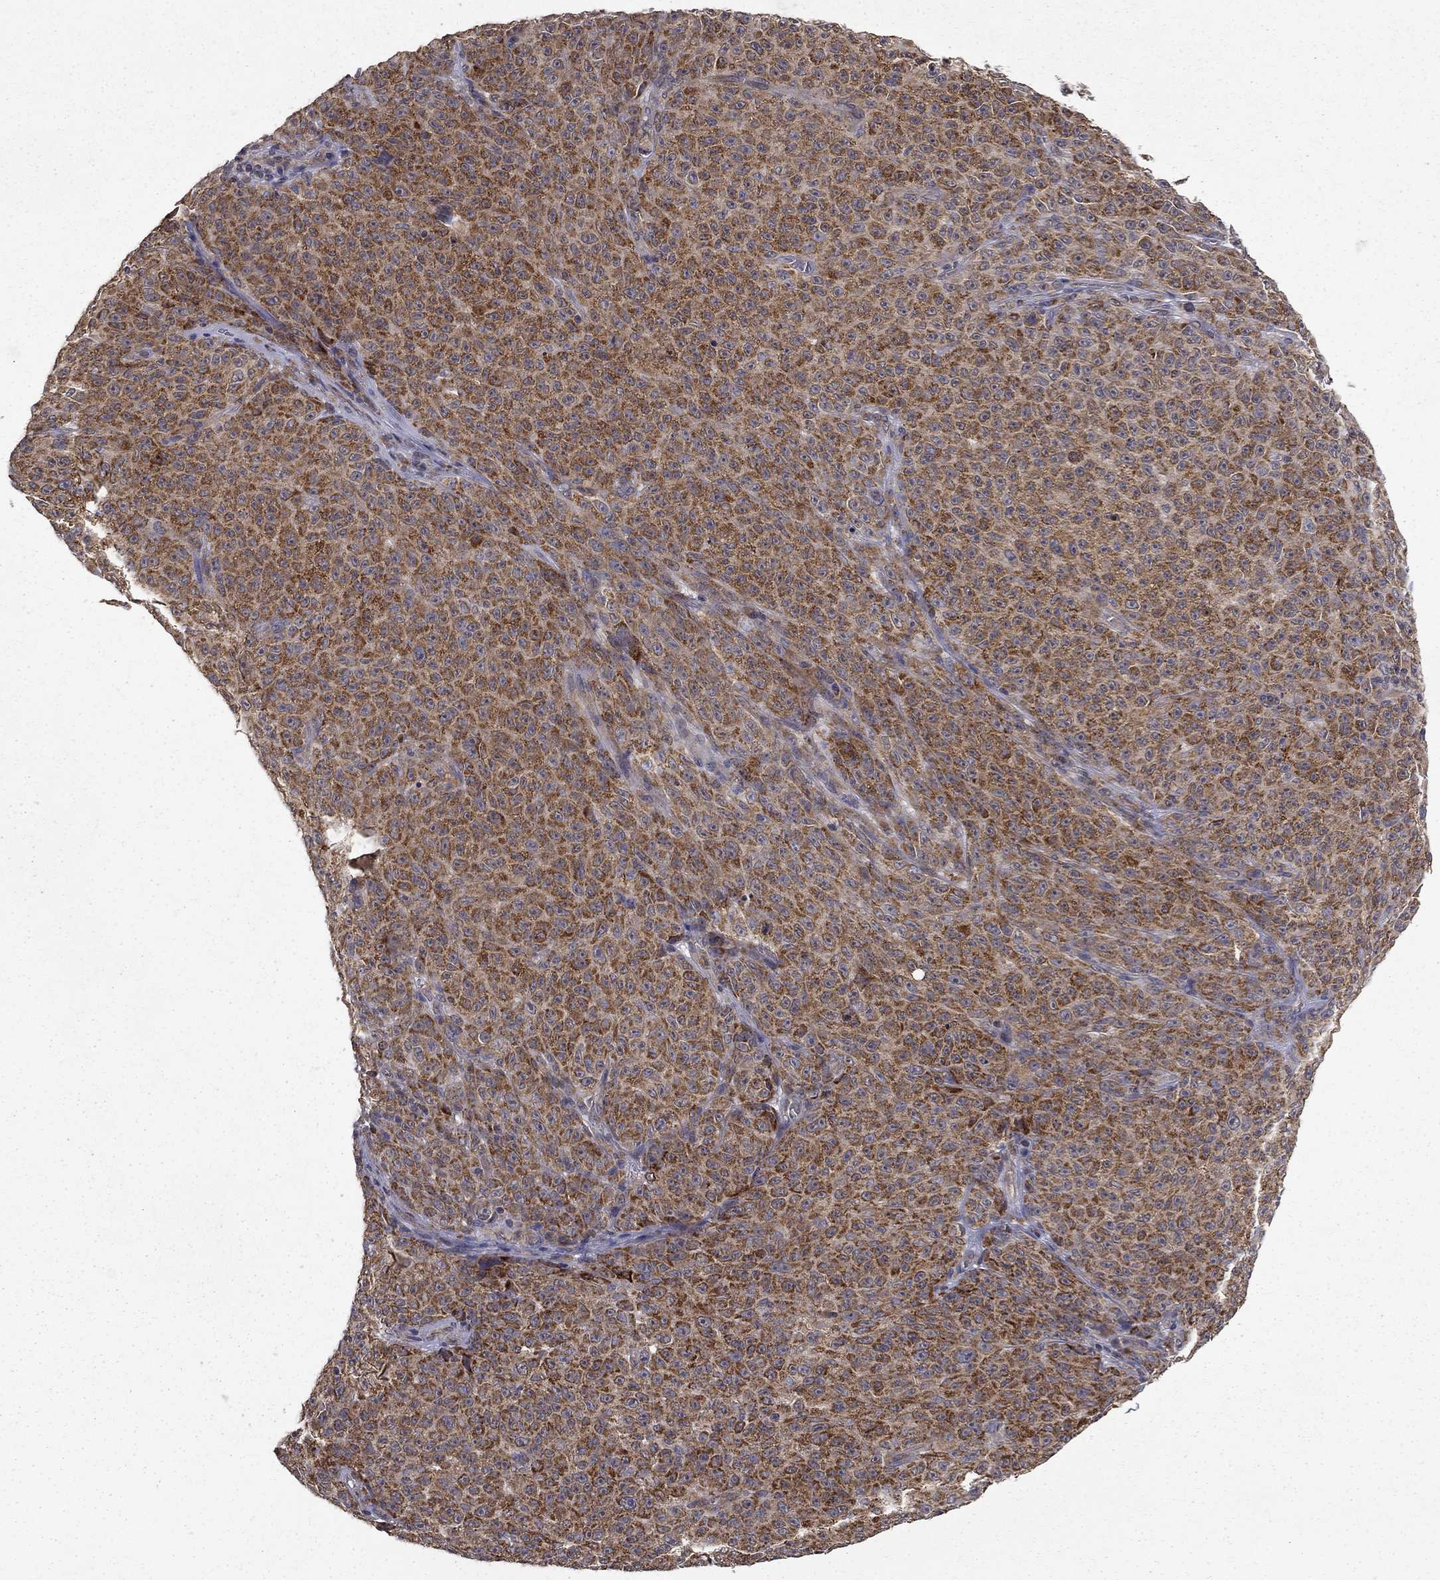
{"staining": {"intensity": "strong", "quantity": ">75%", "location": "cytoplasmic/membranous"}, "tissue": "melanoma", "cell_type": "Tumor cells", "image_type": "cancer", "snomed": [{"axis": "morphology", "description": "Malignant melanoma, NOS"}, {"axis": "topography", "description": "Skin"}], "caption": "The micrograph reveals immunohistochemical staining of malignant melanoma. There is strong cytoplasmic/membranous expression is present in about >75% of tumor cells. The staining was performed using DAB, with brown indicating positive protein expression. Nuclei are stained blue with hematoxylin.", "gene": "SLC2A13", "patient": {"sex": "female", "age": 82}}